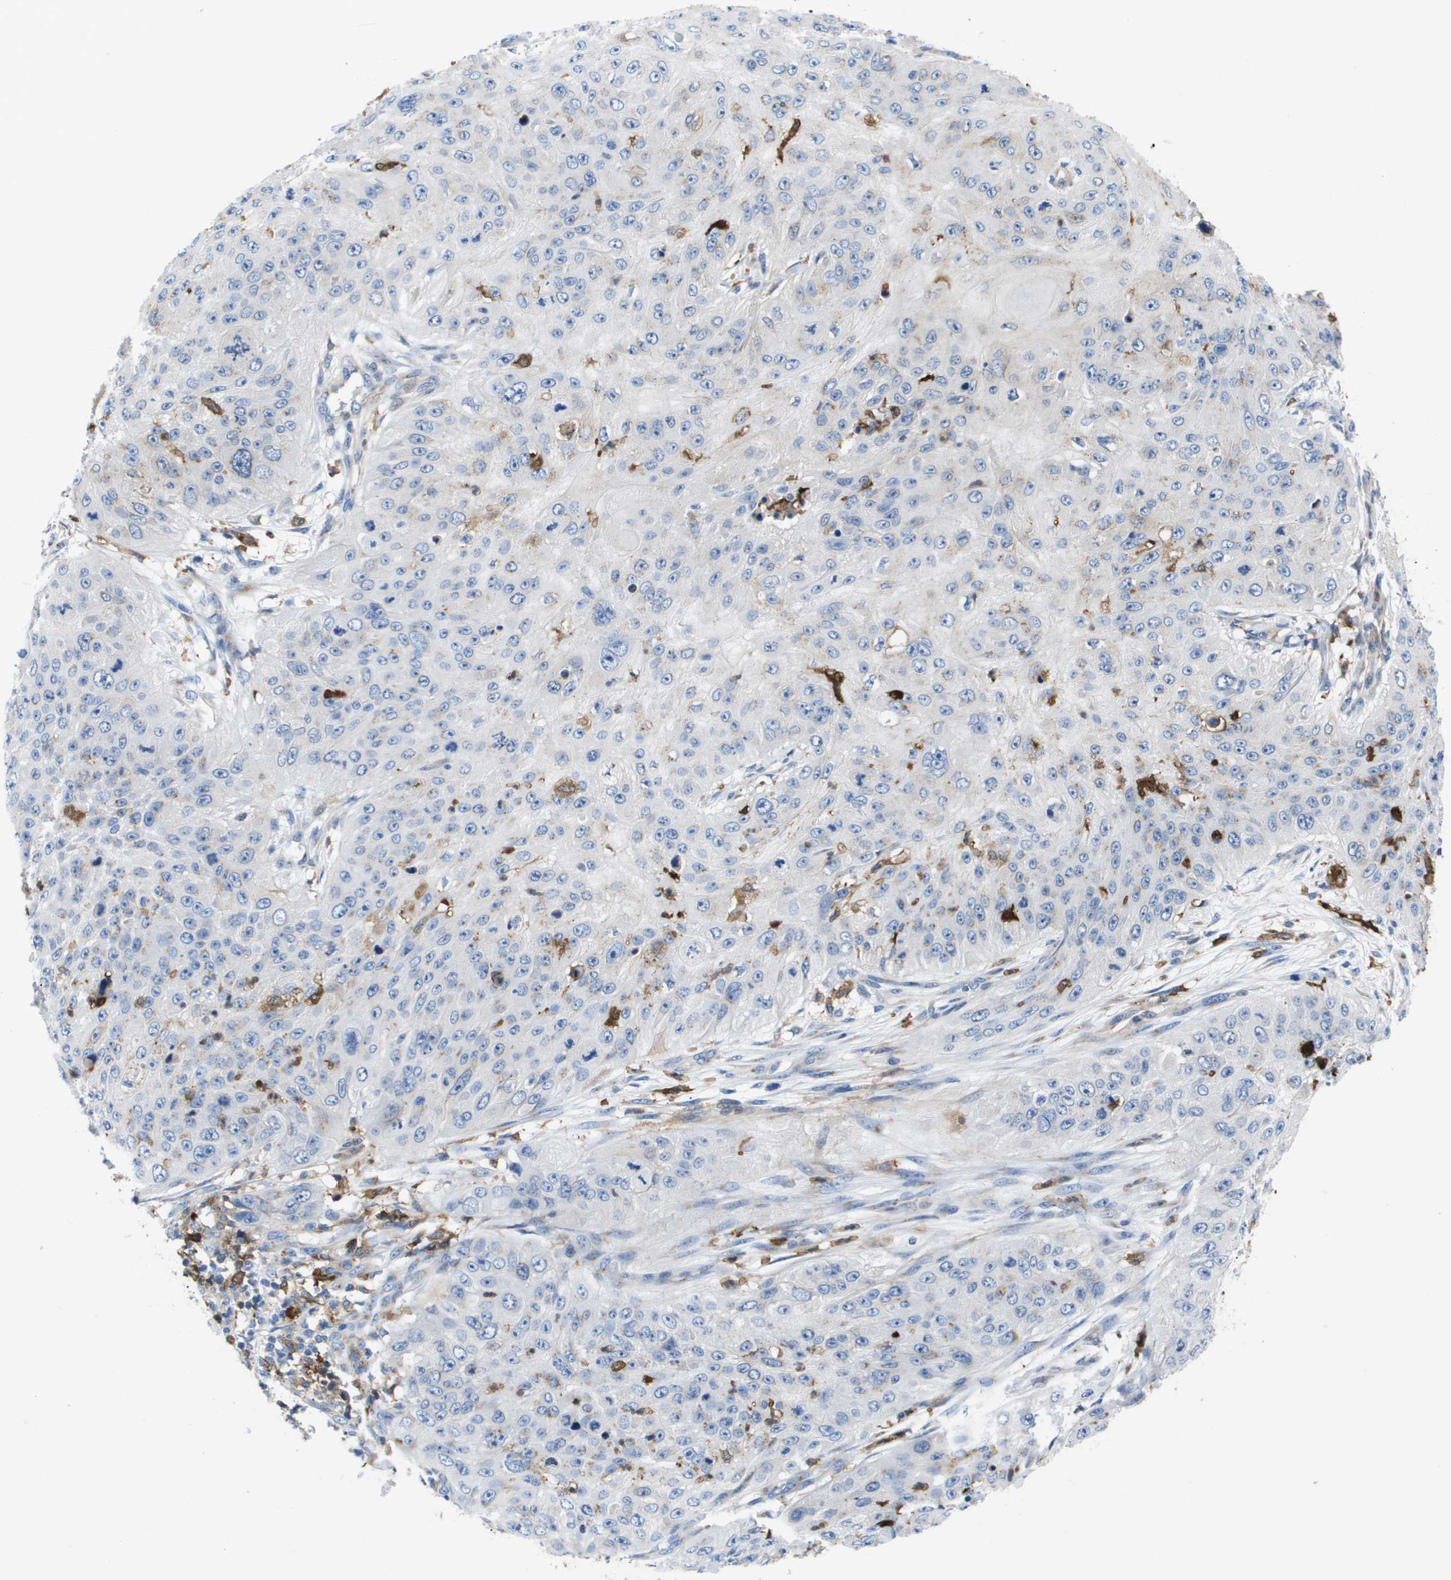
{"staining": {"intensity": "negative", "quantity": "none", "location": "none"}, "tissue": "skin cancer", "cell_type": "Tumor cells", "image_type": "cancer", "snomed": [{"axis": "morphology", "description": "Squamous cell carcinoma, NOS"}, {"axis": "topography", "description": "Skin"}], "caption": "Tumor cells show no significant expression in skin cancer. (DAB (3,3'-diaminobenzidine) immunohistochemistry visualized using brightfield microscopy, high magnification).", "gene": "SLC37A2", "patient": {"sex": "female", "age": 80}}